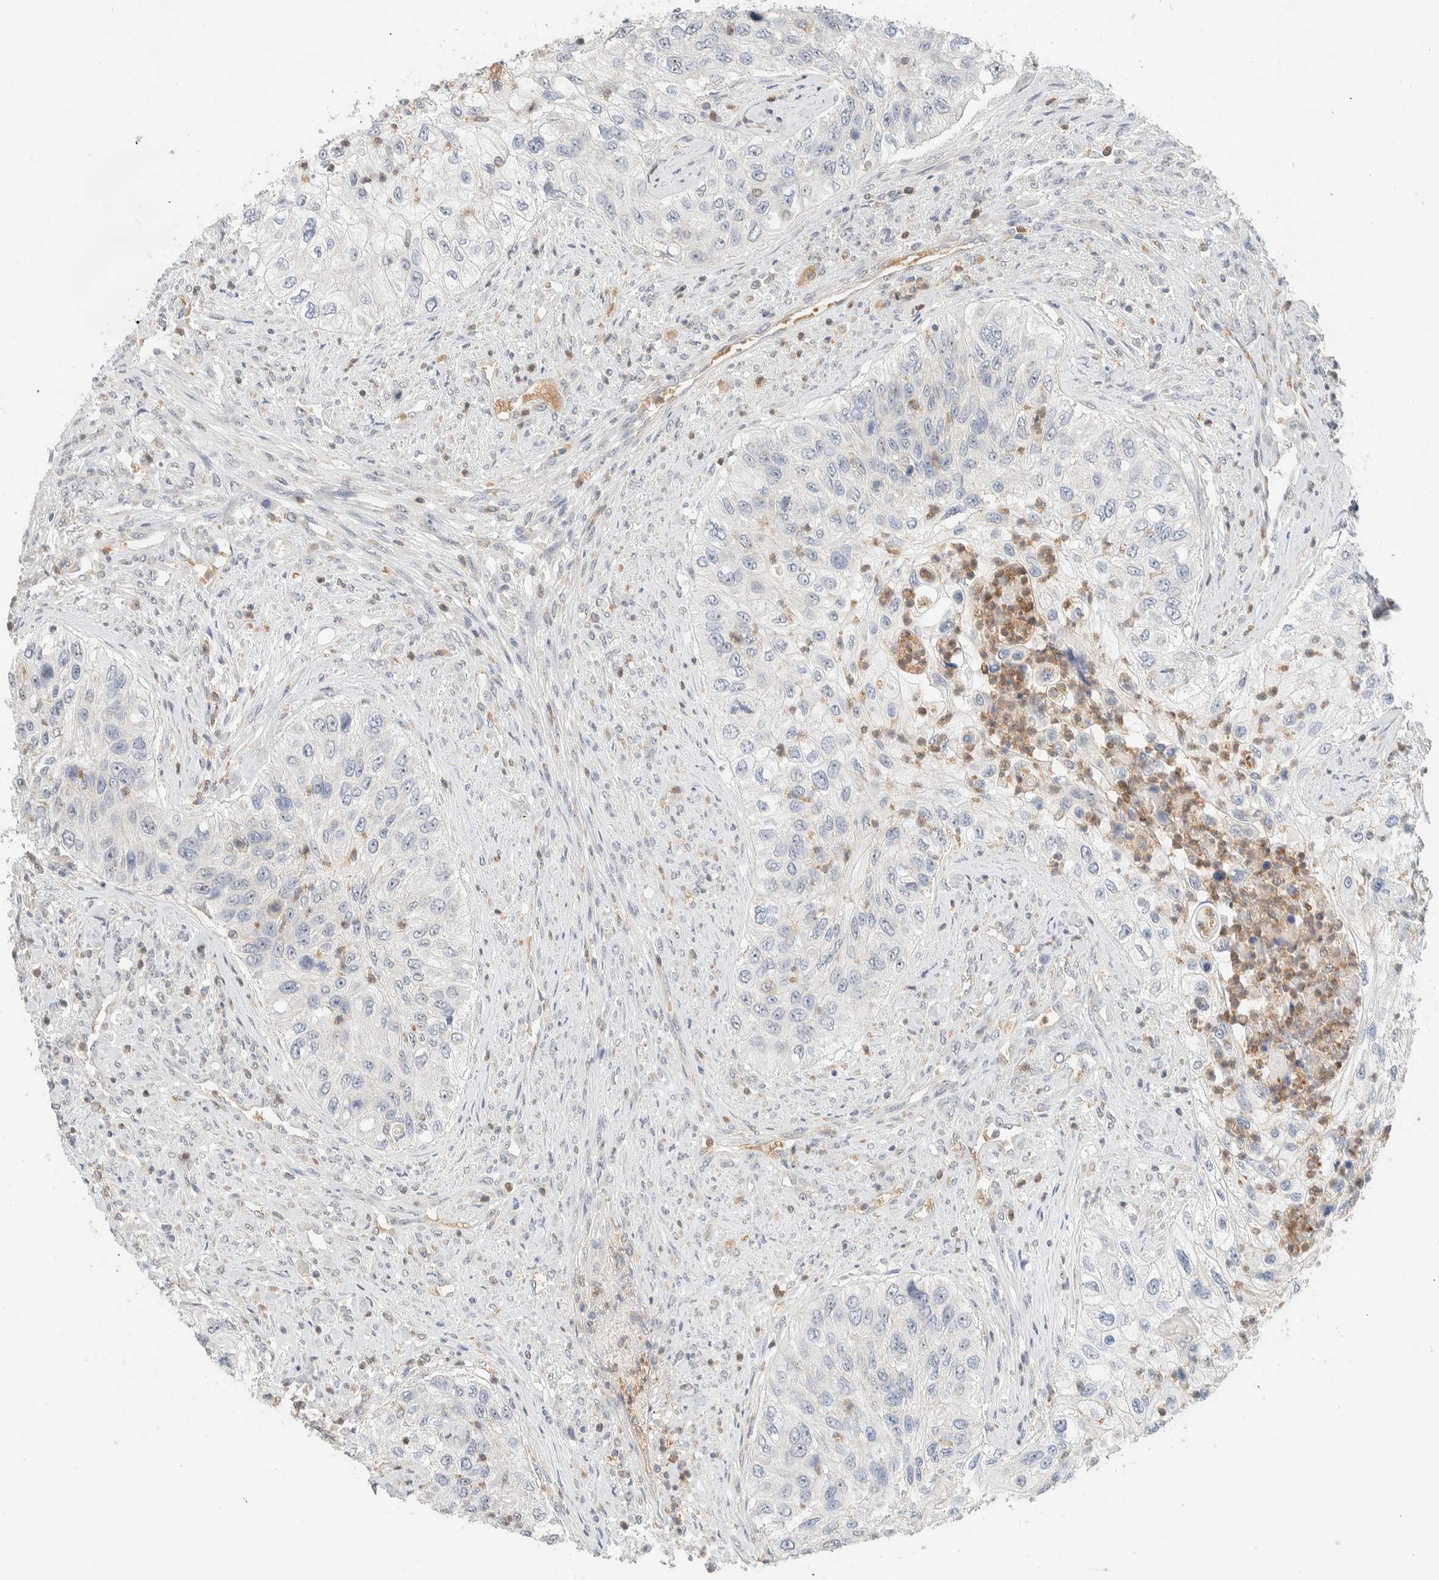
{"staining": {"intensity": "negative", "quantity": "none", "location": "none"}, "tissue": "urothelial cancer", "cell_type": "Tumor cells", "image_type": "cancer", "snomed": [{"axis": "morphology", "description": "Urothelial carcinoma, High grade"}, {"axis": "topography", "description": "Urinary bladder"}], "caption": "This histopathology image is of urothelial cancer stained with immunohistochemistry to label a protein in brown with the nuclei are counter-stained blue. There is no positivity in tumor cells.", "gene": "HDHD3", "patient": {"sex": "female", "age": 60}}